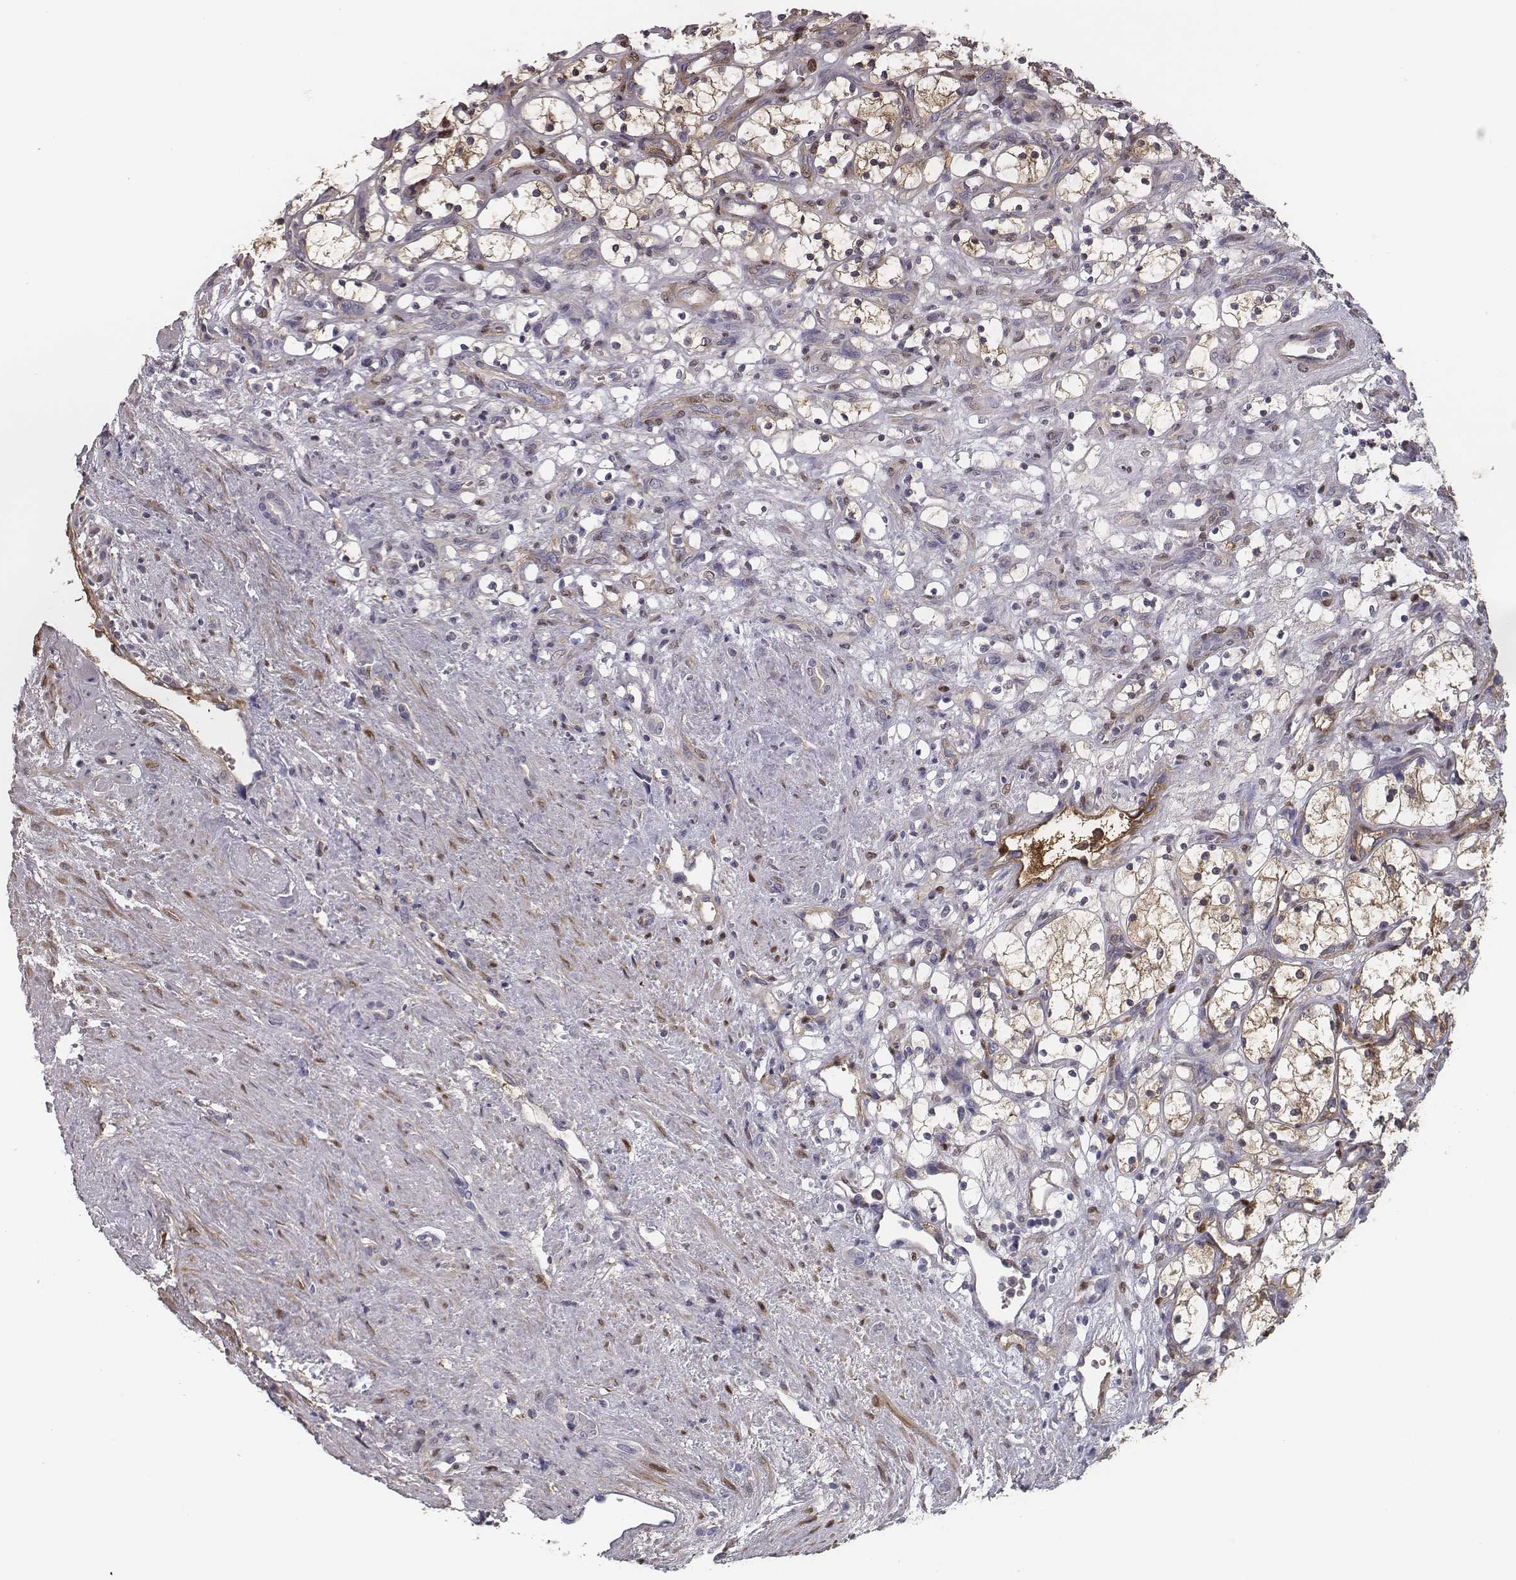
{"staining": {"intensity": "weak", "quantity": ">75%", "location": "cytoplasmic/membranous"}, "tissue": "renal cancer", "cell_type": "Tumor cells", "image_type": "cancer", "snomed": [{"axis": "morphology", "description": "Adenocarcinoma, NOS"}, {"axis": "topography", "description": "Kidney"}], "caption": "This micrograph reveals renal adenocarcinoma stained with immunohistochemistry (IHC) to label a protein in brown. The cytoplasmic/membranous of tumor cells show weak positivity for the protein. Nuclei are counter-stained blue.", "gene": "ISYNA1", "patient": {"sex": "female", "age": 69}}